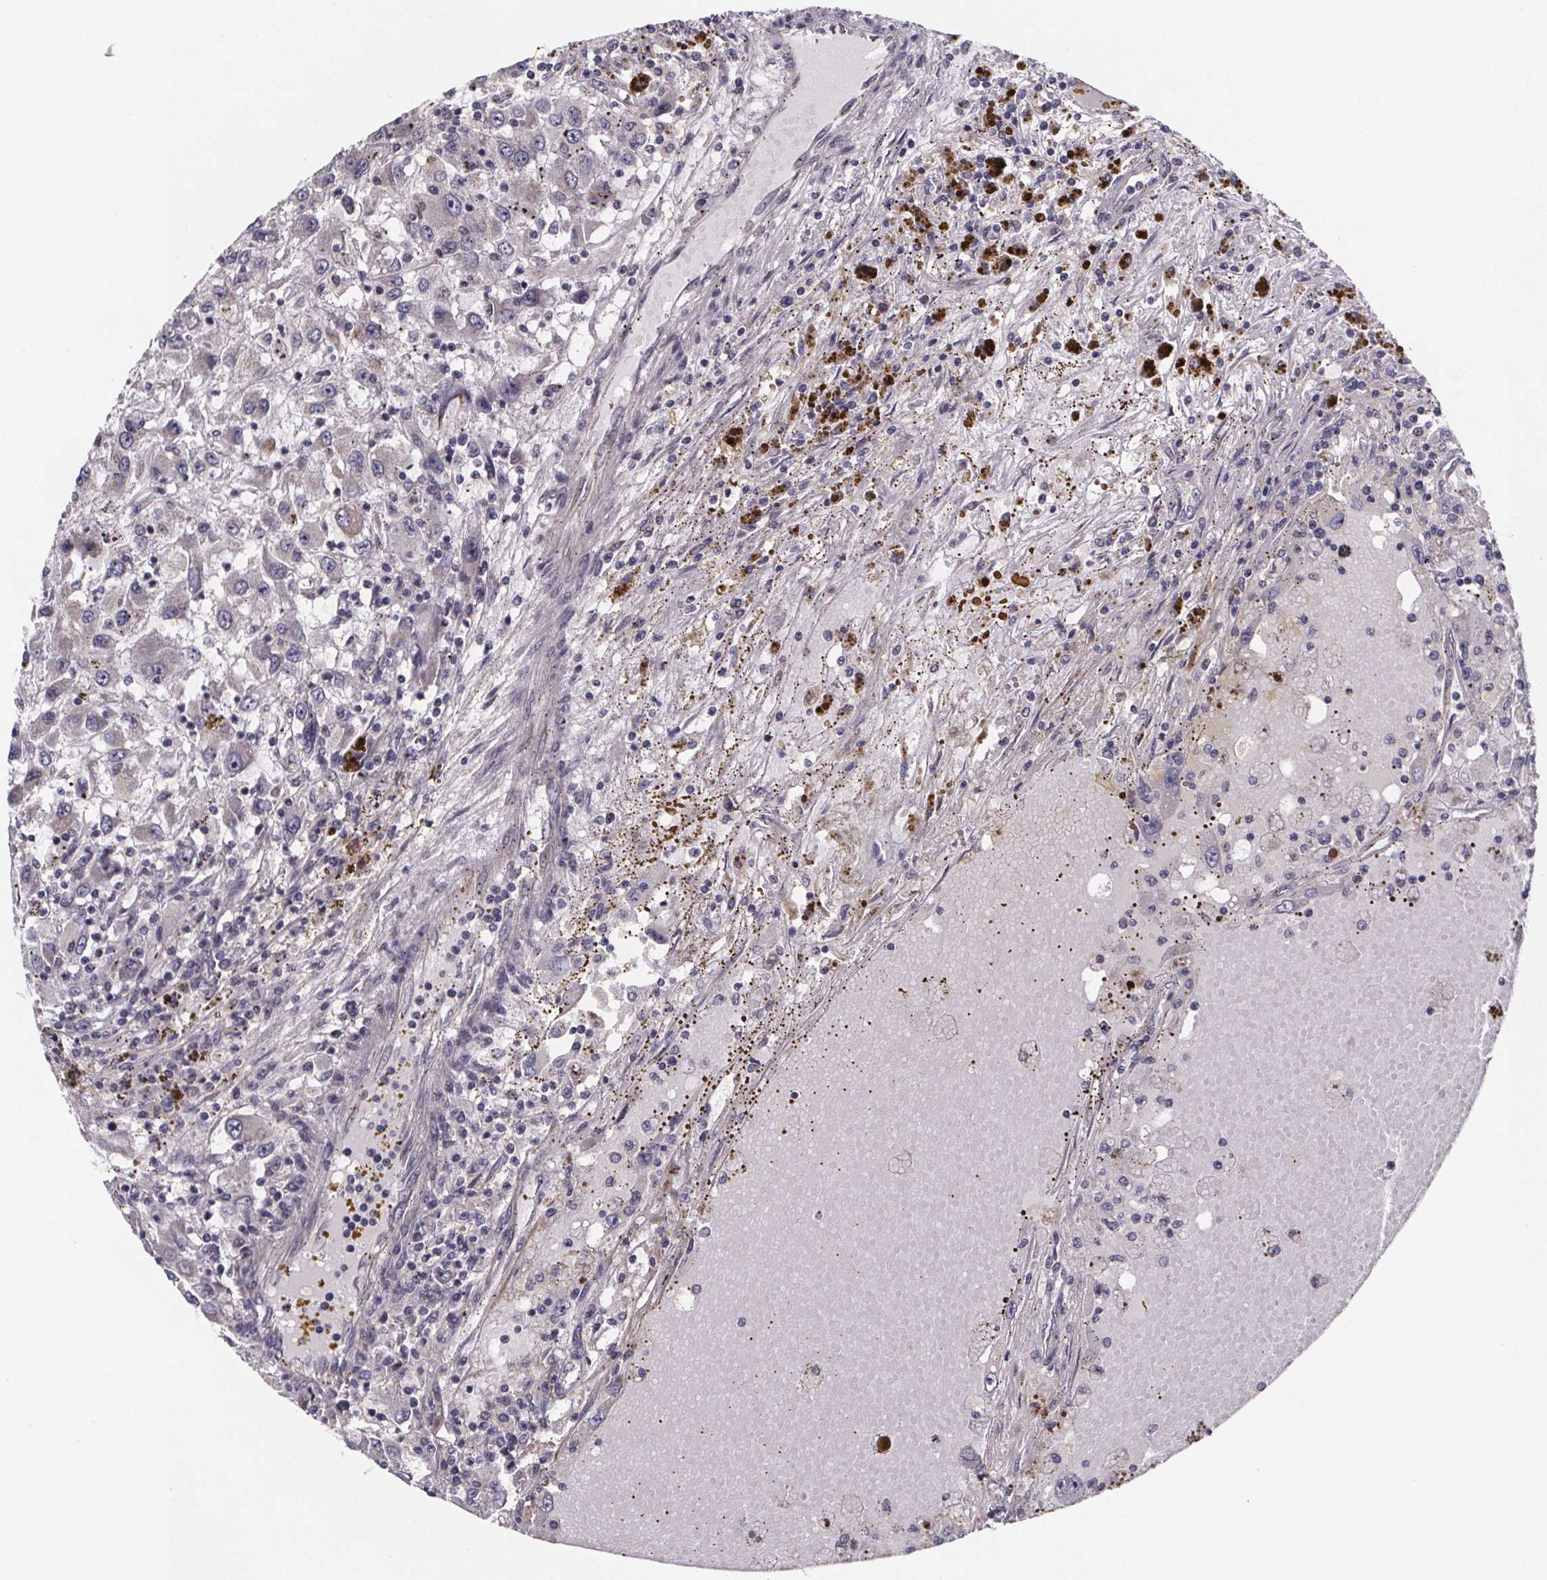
{"staining": {"intensity": "negative", "quantity": "none", "location": "none"}, "tissue": "renal cancer", "cell_type": "Tumor cells", "image_type": "cancer", "snomed": [{"axis": "morphology", "description": "Adenocarcinoma, NOS"}, {"axis": "topography", "description": "Kidney"}], "caption": "The photomicrograph exhibits no staining of tumor cells in renal adenocarcinoma.", "gene": "NDST1", "patient": {"sex": "female", "age": 67}}